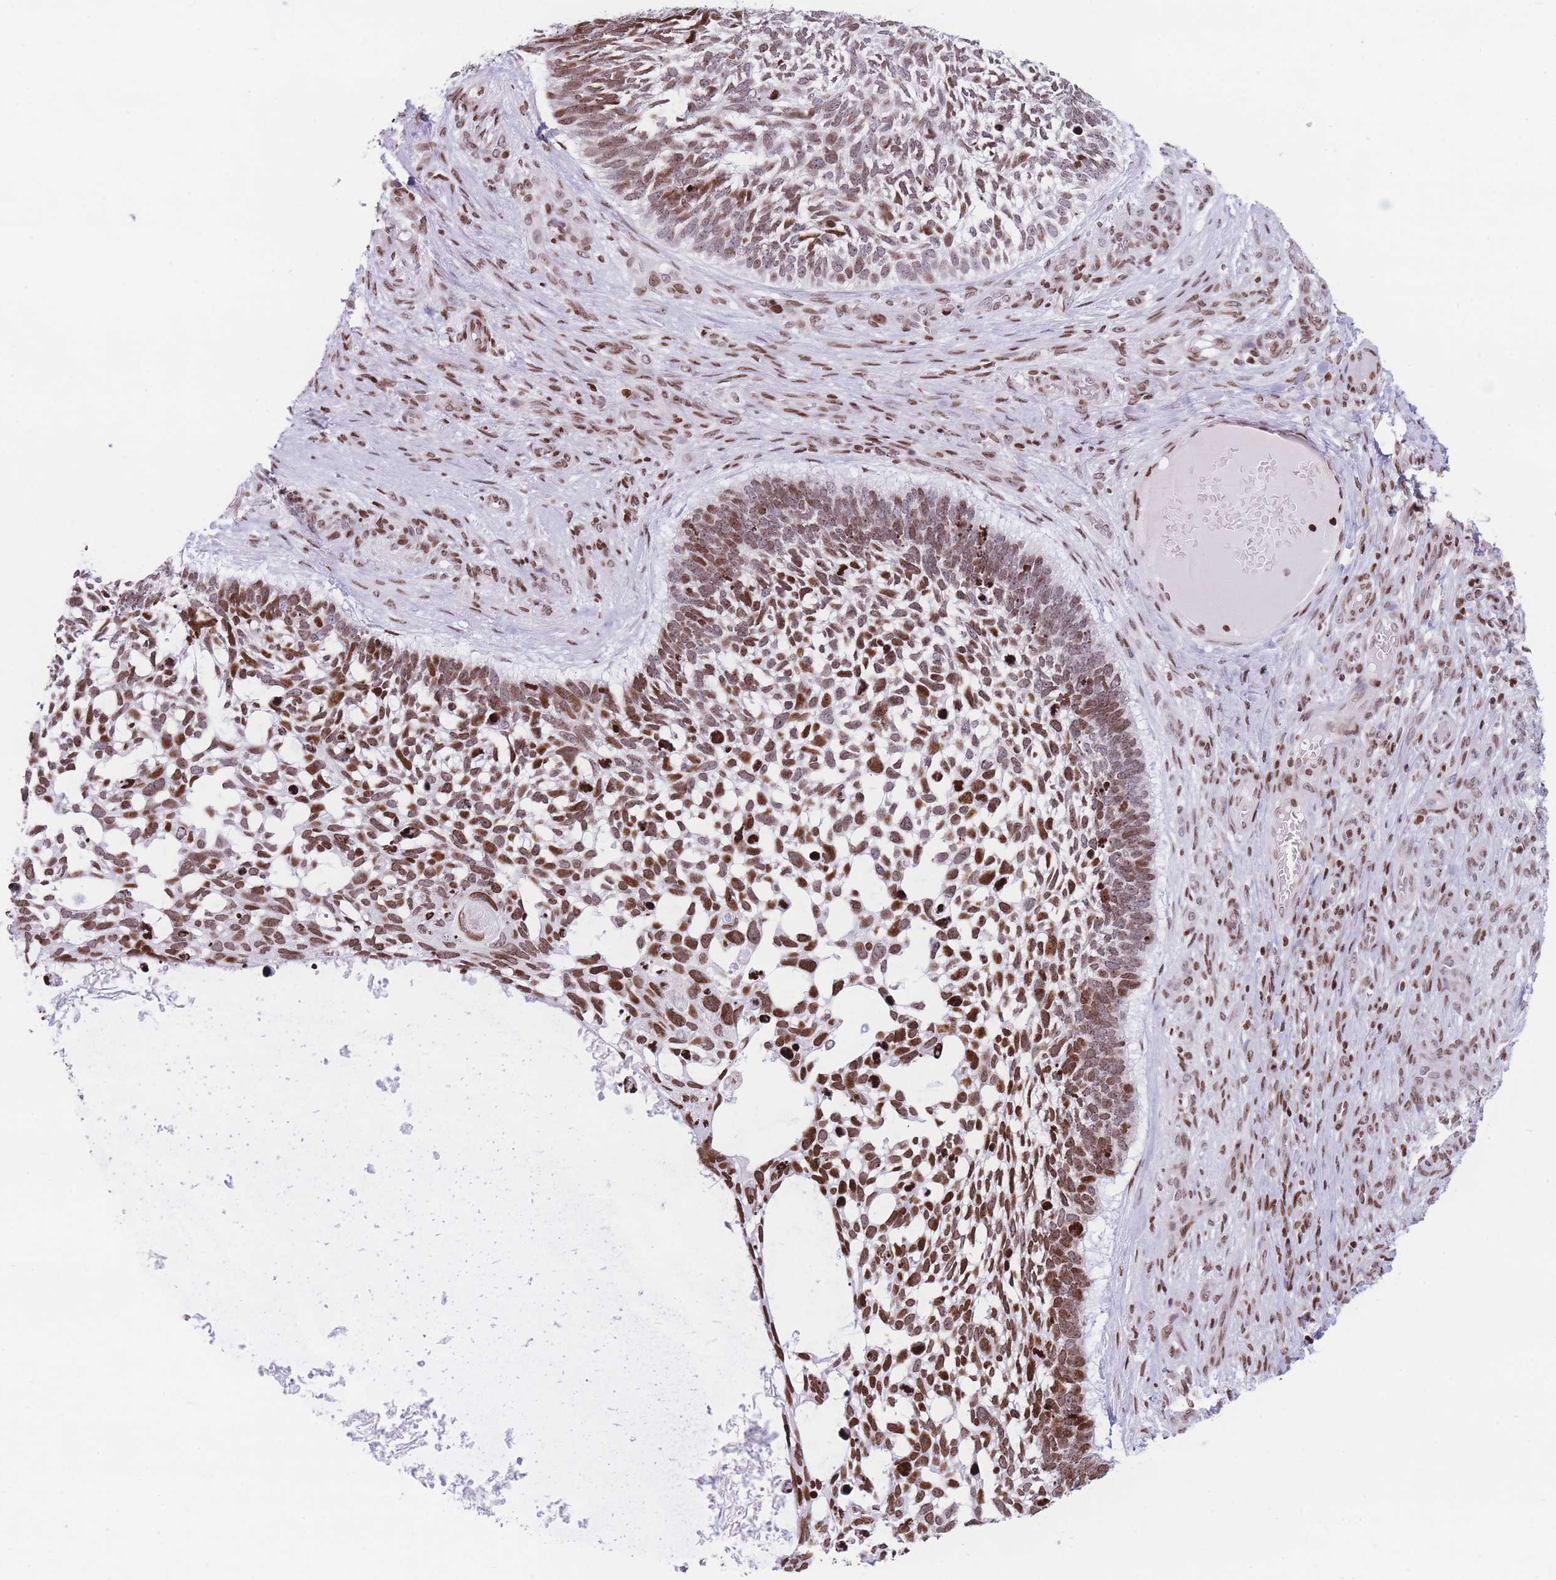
{"staining": {"intensity": "moderate", "quantity": ">75%", "location": "nuclear"}, "tissue": "skin cancer", "cell_type": "Tumor cells", "image_type": "cancer", "snomed": [{"axis": "morphology", "description": "Basal cell carcinoma"}, {"axis": "topography", "description": "Skin"}], "caption": "Skin cancer (basal cell carcinoma) stained with immunohistochemistry exhibits moderate nuclear expression in approximately >75% of tumor cells.", "gene": "AK9", "patient": {"sex": "male", "age": 88}}